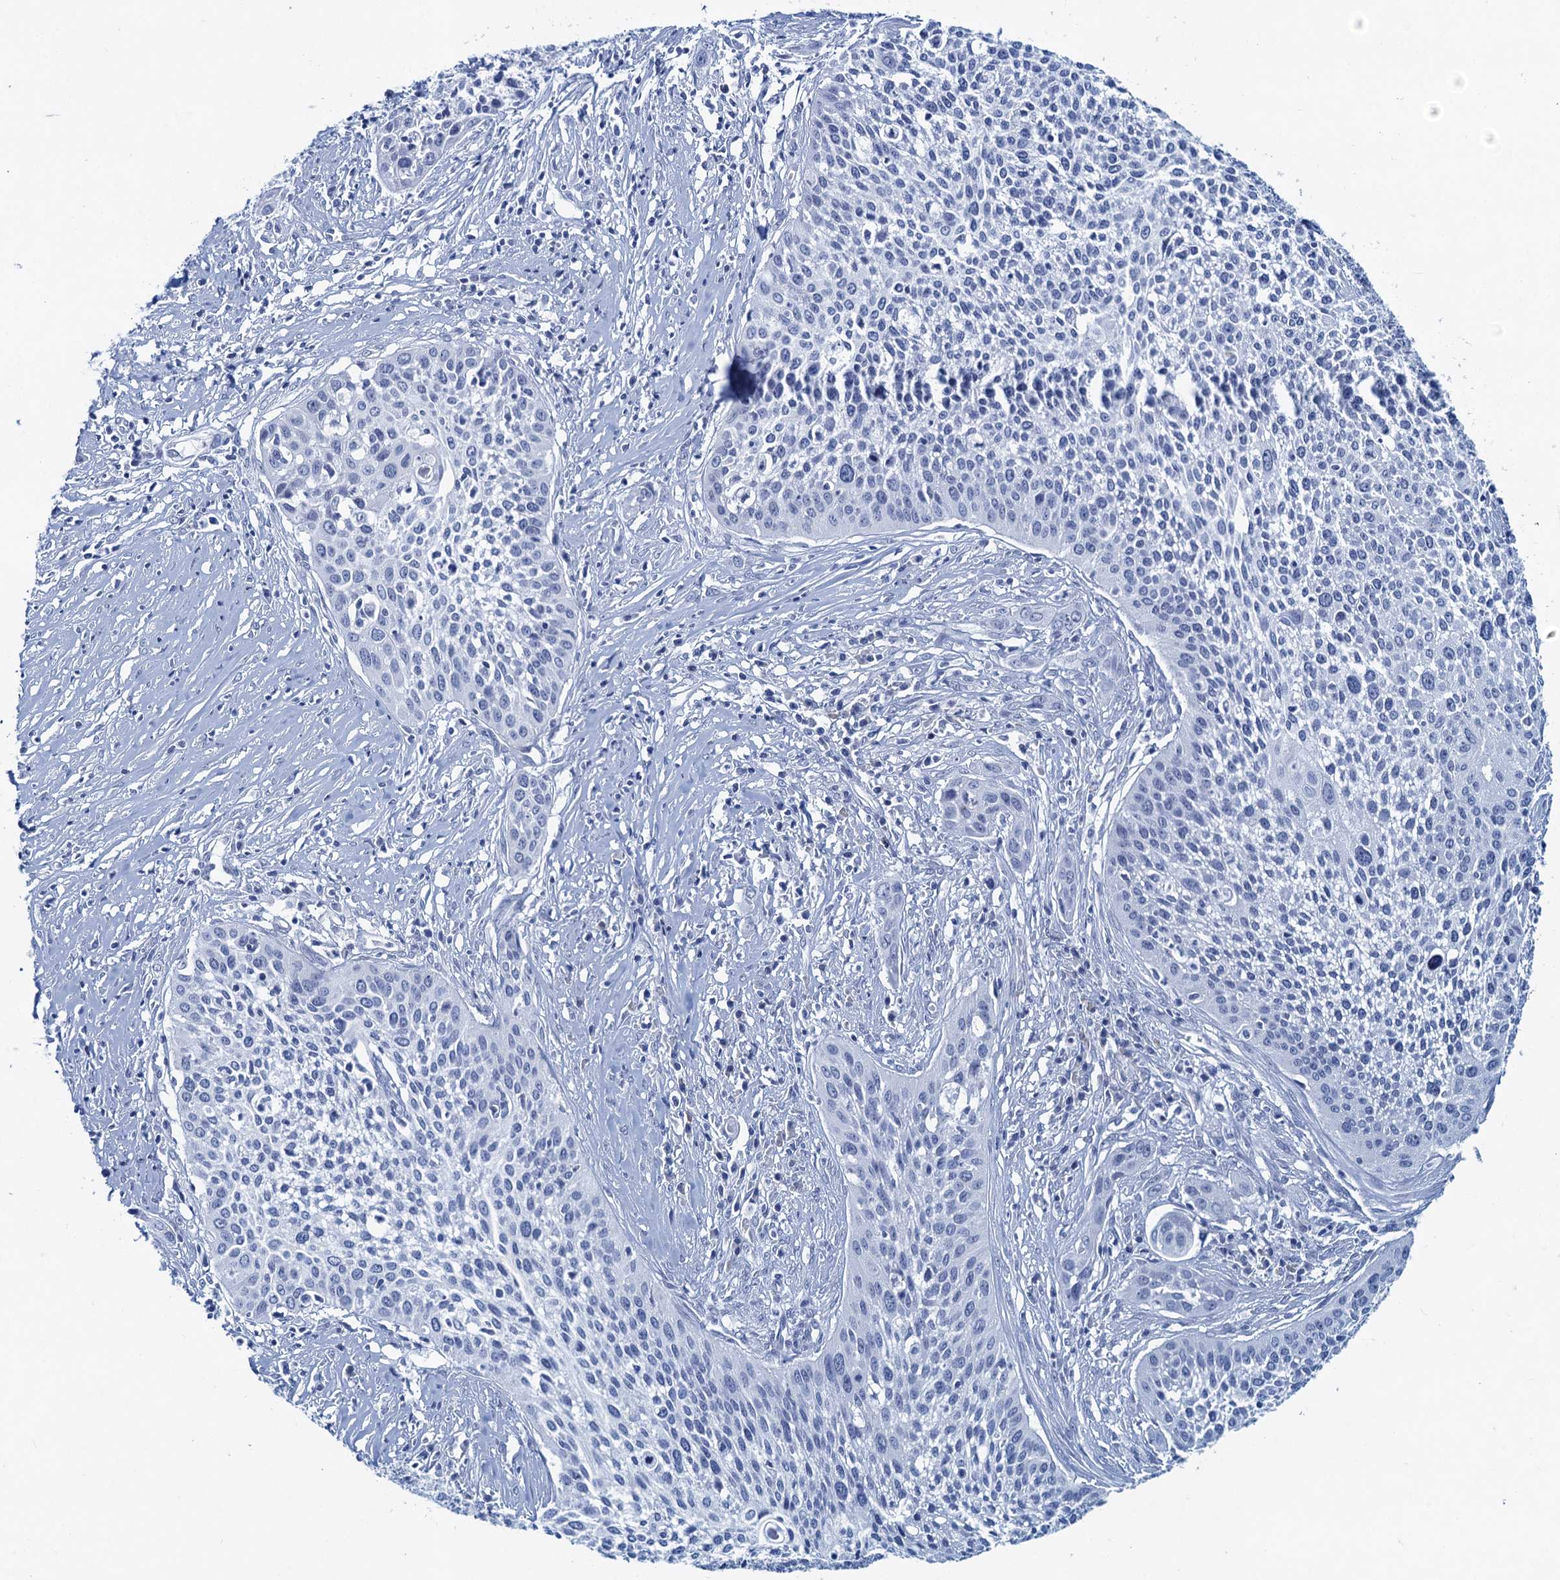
{"staining": {"intensity": "negative", "quantity": "none", "location": "none"}, "tissue": "cervical cancer", "cell_type": "Tumor cells", "image_type": "cancer", "snomed": [{"axis": "morphology", "description": "Squamous cell carcinoma, NOS"}, {"axis": "topography", "description": "Cervix"}], "caption": "DAB immunohistochemical staining of cervical squamous cell carcinoma displays no significant positivity in tumor cells.", "gene": "HAPSTR1", "patient": {"sex": "female", "age": 34}}